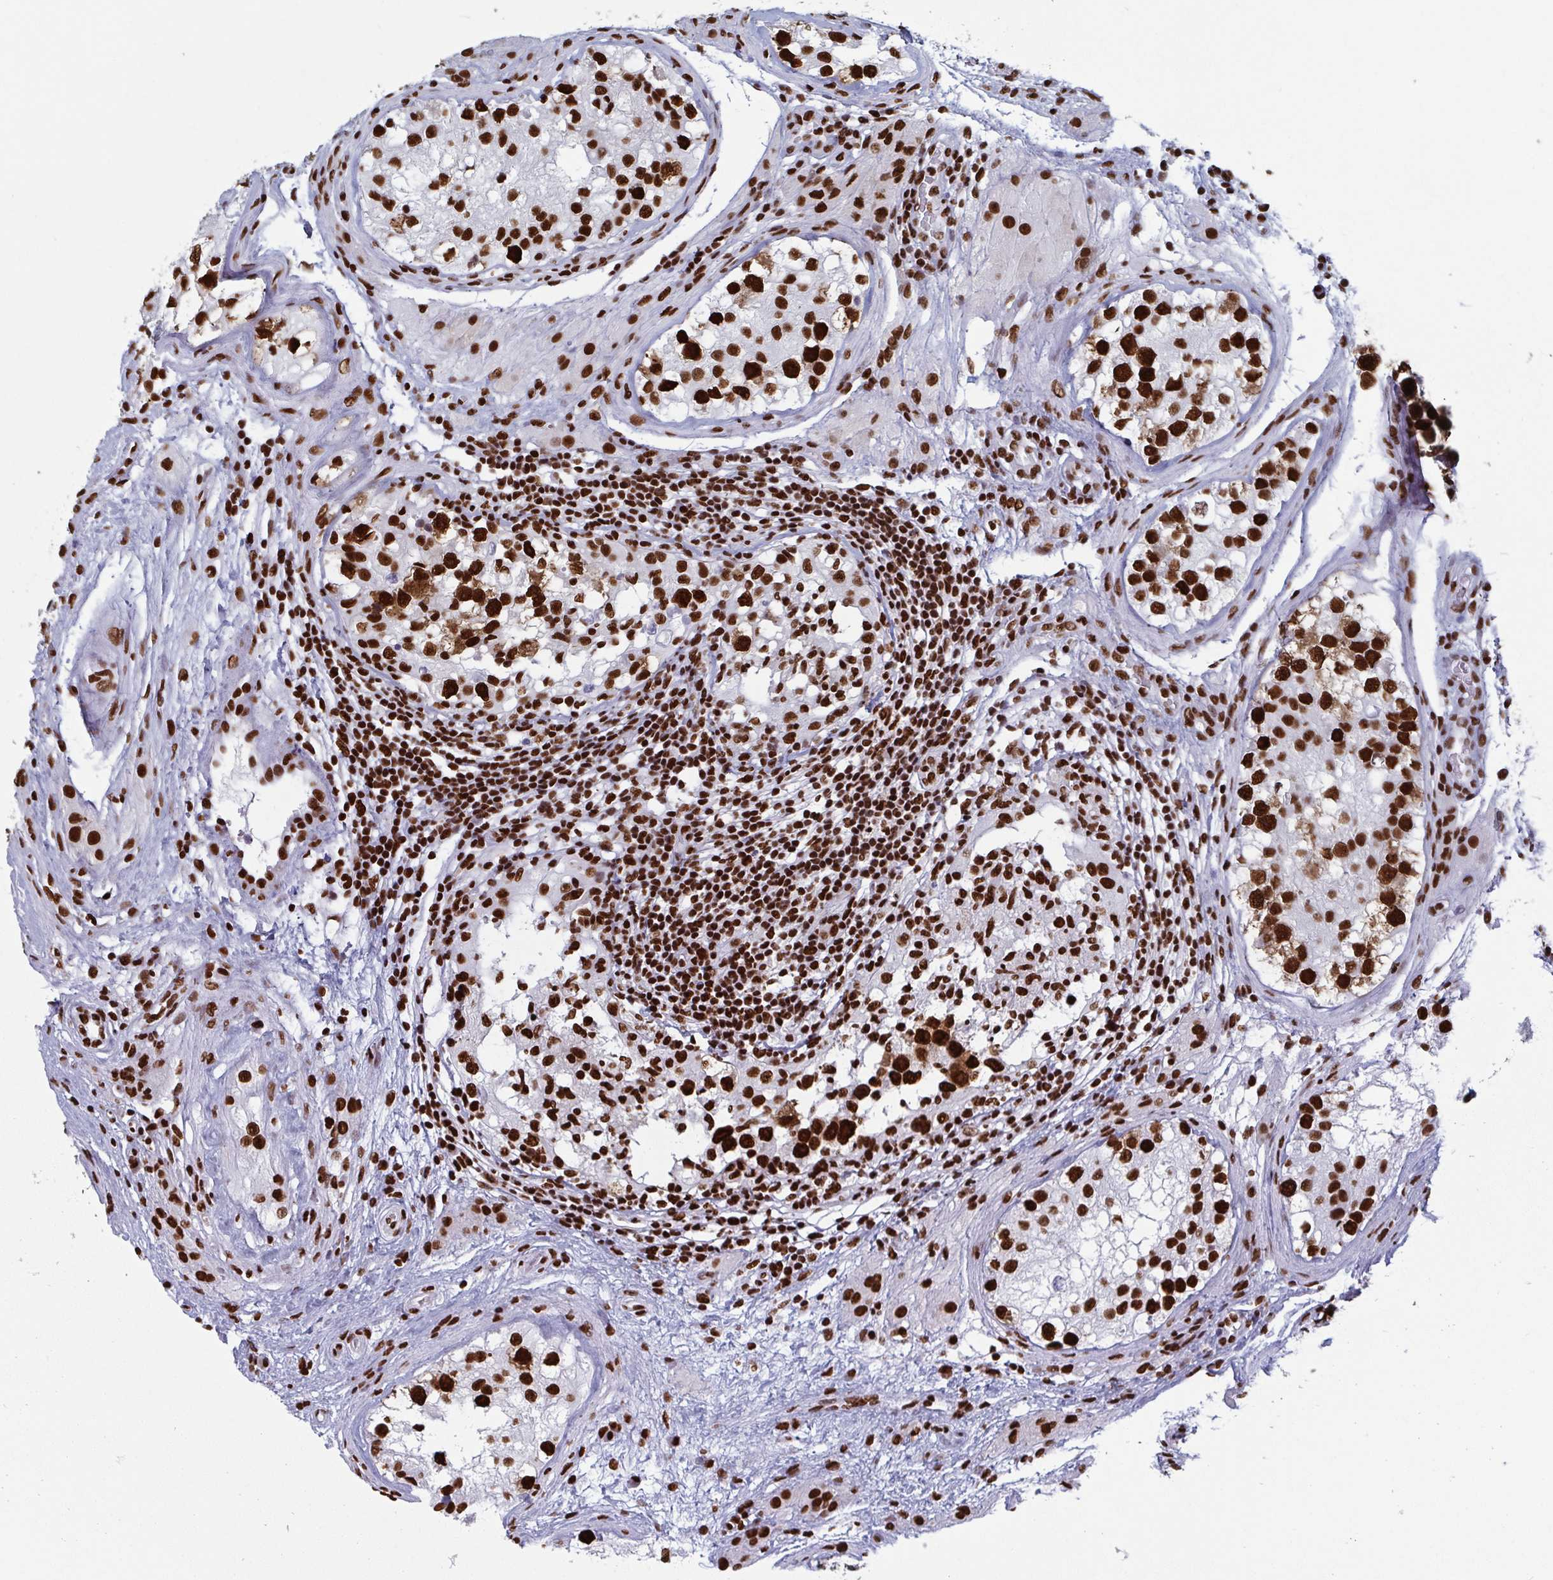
{"staining": {"intensity": "strong", "quantity": ">75%", "location": "nuclear"}, "tissue": "testis cancer", "cell_type": "Tumor cells", "image_type": "cancer", "snomed": [{"axis": "morphology", "description": "Normal tissue, NOS"}, {"axis": "morphology", "description": "Carcinoma, Embryonal, NOS"}, {"axis": "topography", "description": "Testis"}], "caption": "A brown stain highlights strong nuclear positivity of a protein in testis embryonal carcinoma tumor cells.", "gene": "GAR1", "patient": {"sex": "male", "age": 32}}